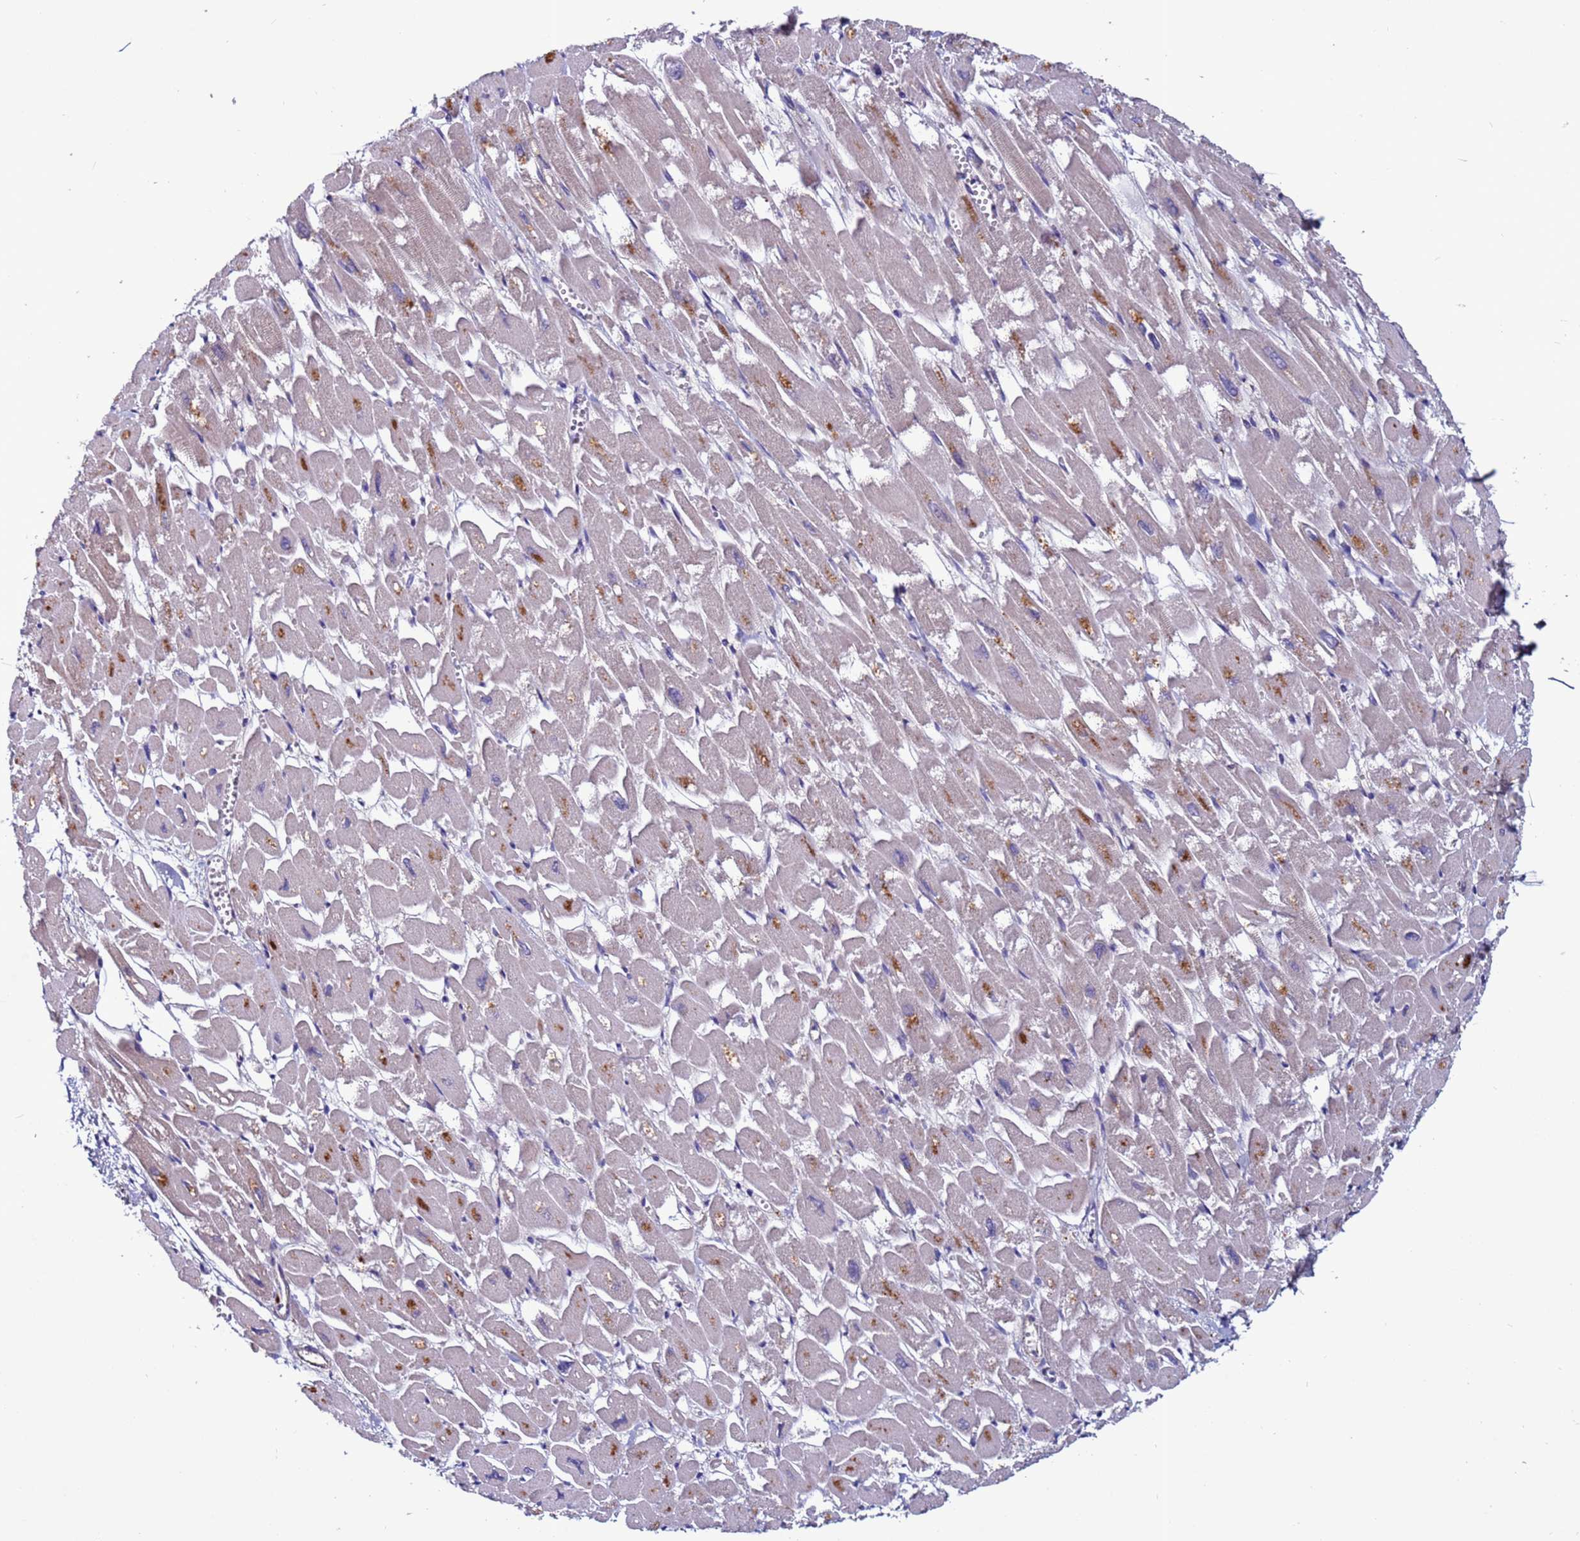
{"staining": {"intensity": "weak", "quantity": "<25%", "location": "cytoplasmic/membranous"}, "tissue": "heart muscle", "cell_type": "Cardiomyocytes", "image_type": "normal", "snomed": [{"axis": "morphology", "description": "Normal tissue, NOS"}, {"axis": "topography", "description": "Heart"}], "caption": "Immunohistochemistry (IHC) of benign human heart muscle exhibits no expression in cardiomyocytes. The staining is performed using DAB brown chromogen with nuclei counter-stained in using hematoxylin.", "gene": "C8G", "patient": {"sex": "male", "age": 54}}